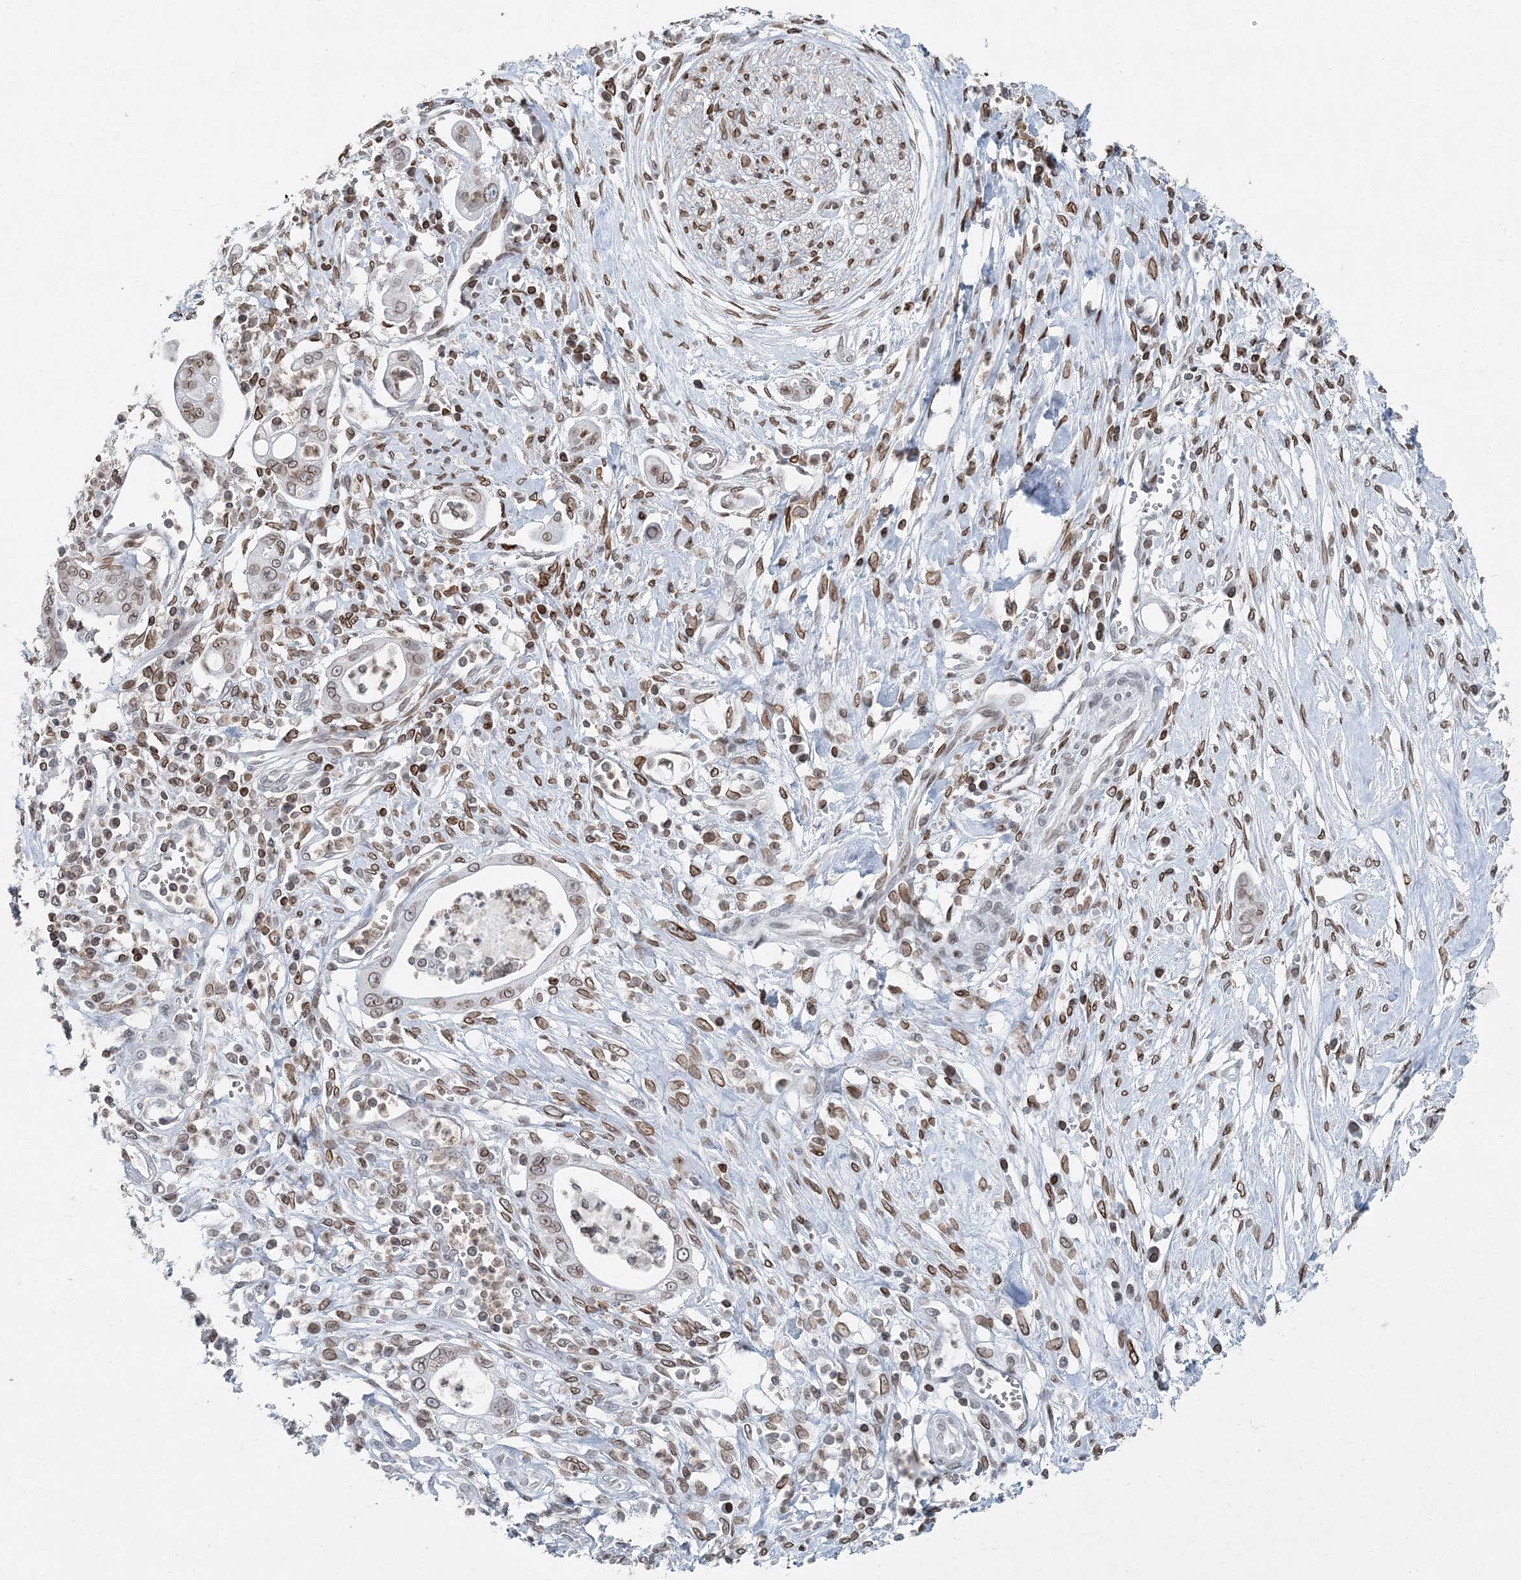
{"staining": {"intensity": "weak", "quantity": ">75%", "location": "cytoplasmic/membranous,nuclear"}, "tissue": "pancreatic cancer", "cell_type": "Tumor cells", "image_type": "cancer", "snomed": [{"axis": "morphology", "description": "Adenocarcinoma, NOS"}, {"axis": "topography", "description": "Pancreas"}], "caption": "Immunohistochemistry (IHC) of pancreatic cancer exhibits low levels of weak cytoplasmic/membranous and nuclear staining in approximately >75% of tumor cells.", "gene": "GJD4", "patient": {"sex": "male", "age": 68}}